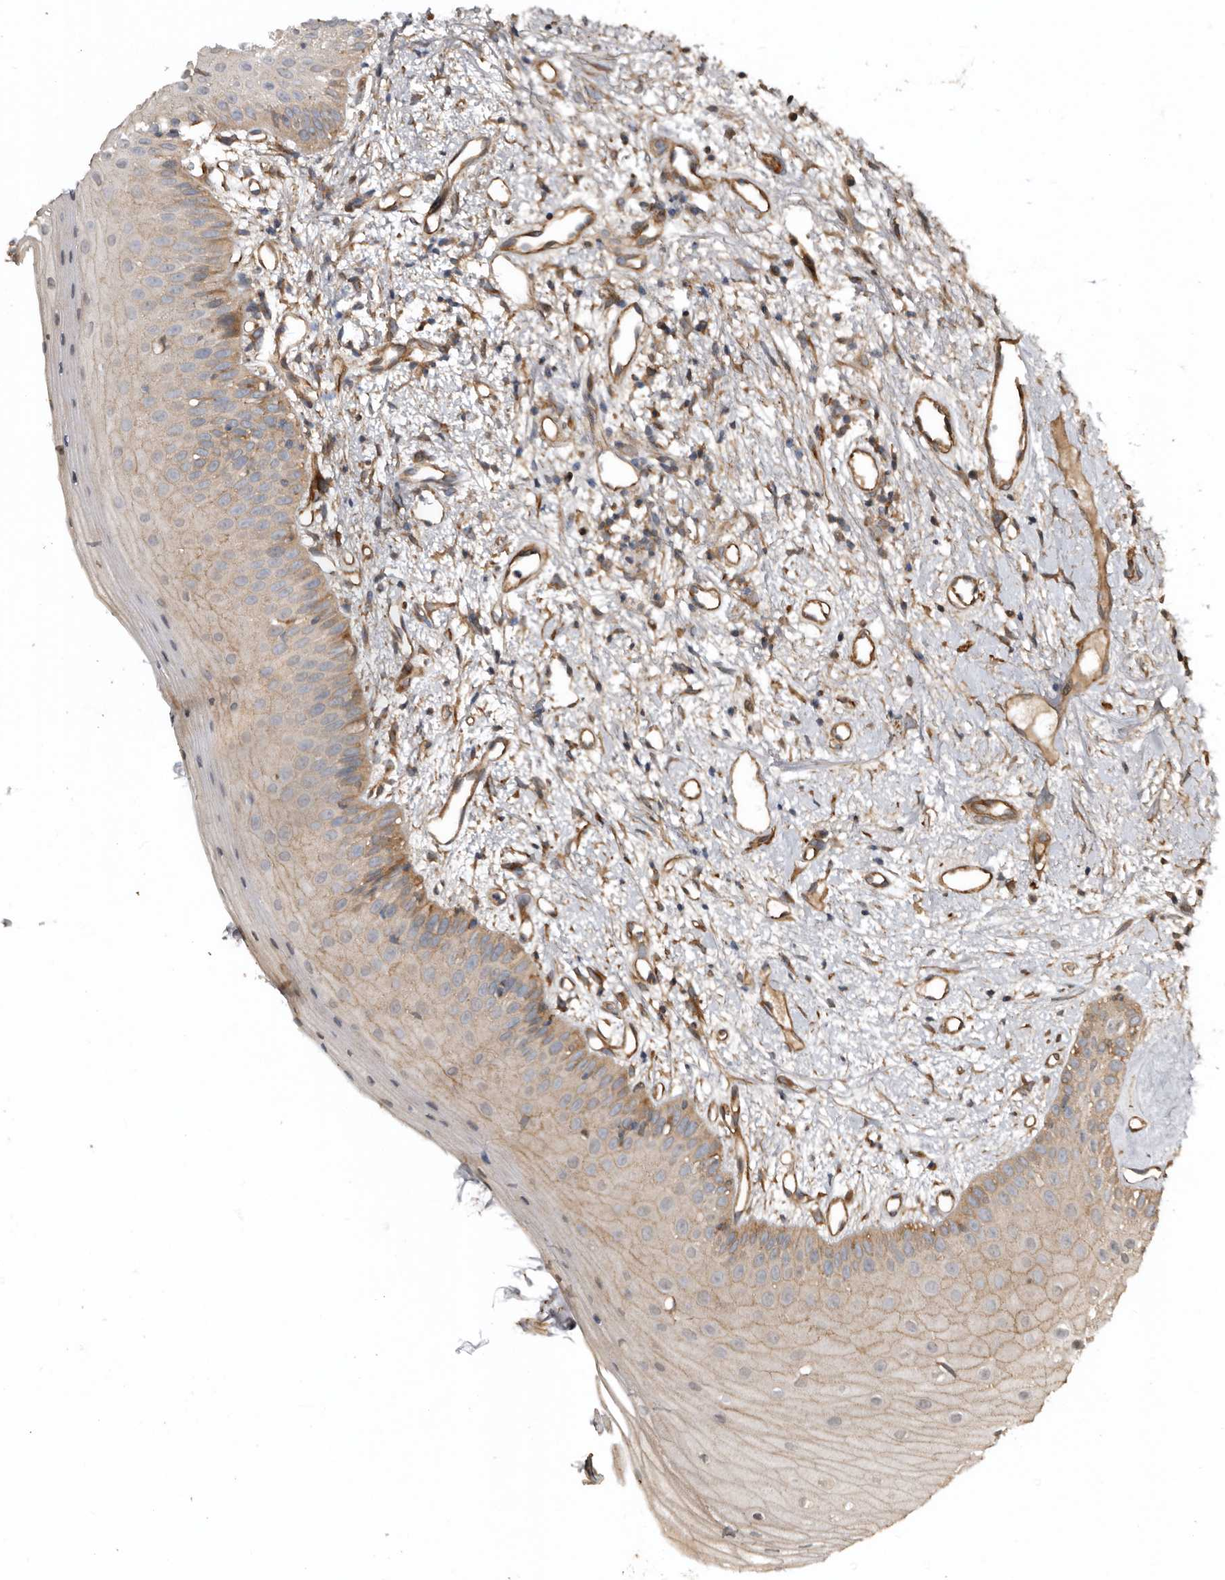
{"staining": {"intensity": "moderate", "quantity": "<25%", "location": "cytoplasmic/membranous"}, "tissue": "oral mucosa", "cell_type": "Squamous epithelial cells", "image_type": "normal", "snomed": [{"axis": "morphology", "description": "Normal tissue, NOS"}, {"axis": "topography", "description": "Oral tissue"}], "caption": "About <25% of squamous epithelial cells in unremarkable human oral mucosa demonstrate moderate cytoplasmic/membranous protein expression as visualized by brown immunohistochemical staining.", "gene": "EXOC3L1", "patient": {"sex": "female", "age": 63}}